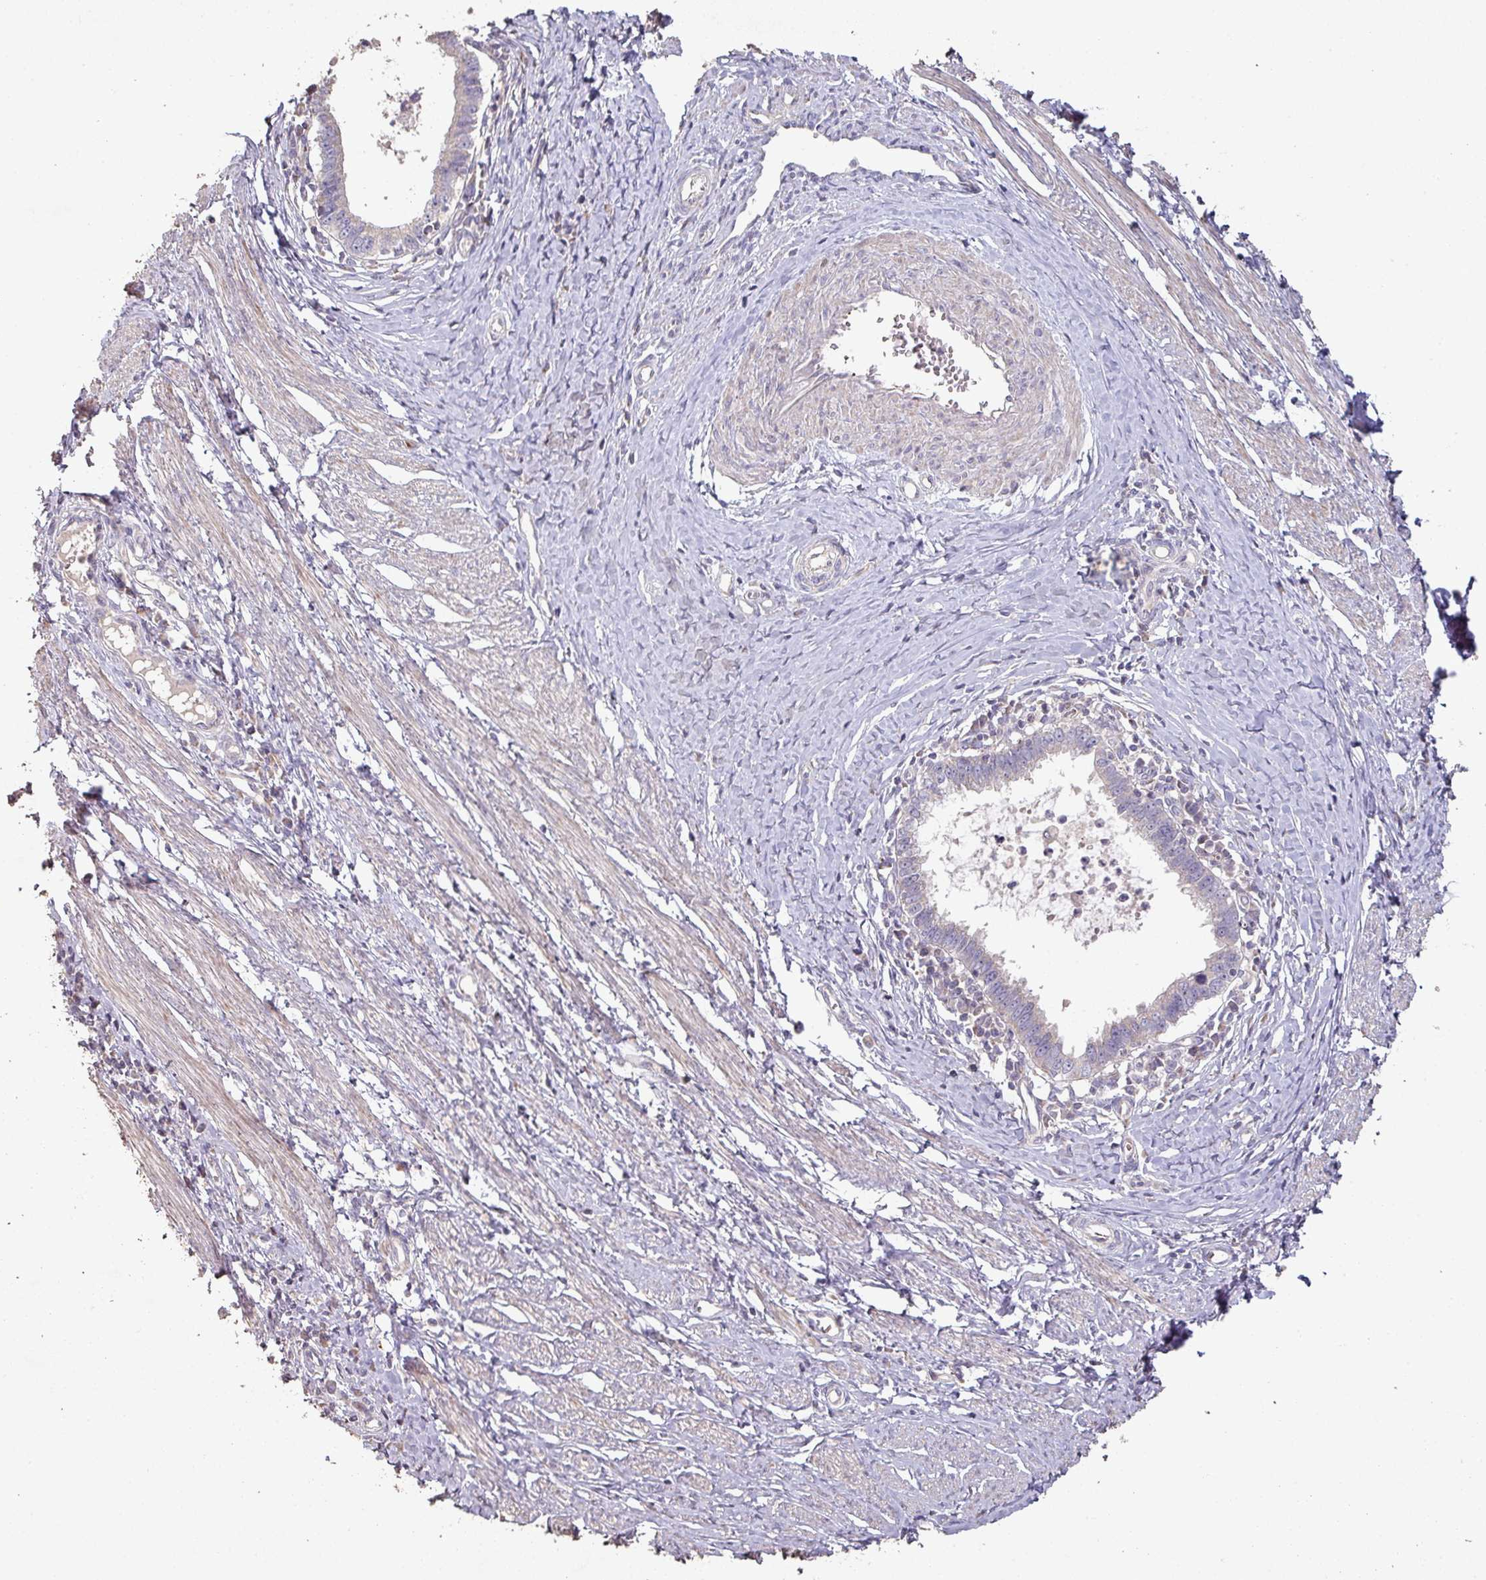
{"staining": {"intensity": "negative", "quantity": "none", "location": "none"}, "tissue": "cervical cancer", "cell_type": "Tumor cells", "image_type": "cancer", "snomed": [{"axis": "morphology", "description": "Adenocarcinoma, NOS"}, {"axis": "topography", "description": "Cervix"}], "caption": "A histopathology image of human adenocarcinoma (cervical) is negative for staining in tumor cells.", "gene": "RPL23A", "patient": {"sex": "female", "age": 36}}